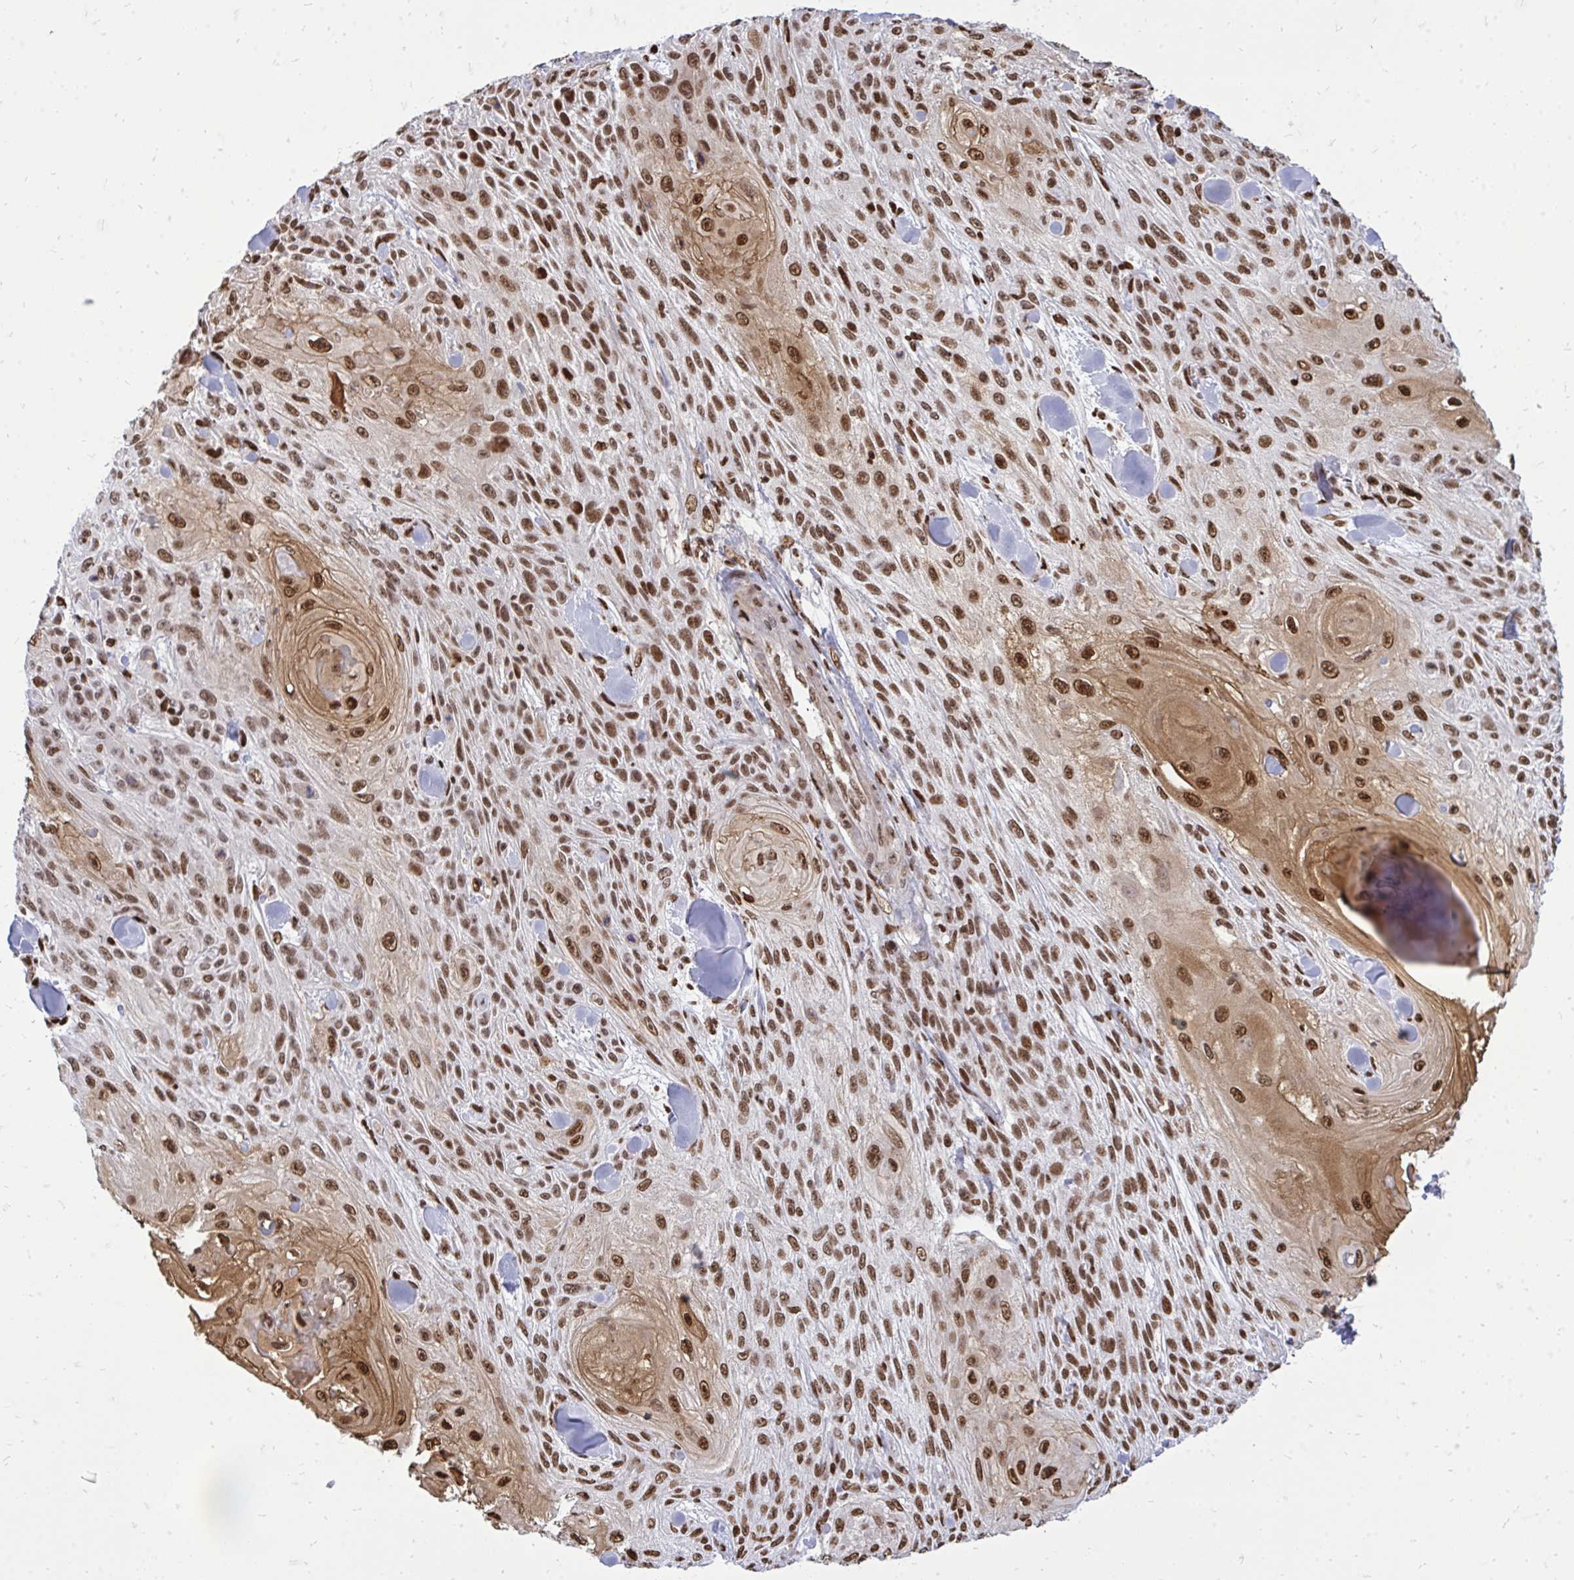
{"staining": {"intensity": "strong", "quantity": ">75%", "location": "cytoplasmic/membranous,nuclear"}, "tissue": "skin cancer", "cell_type": "Tumor cells", "image_type": "cancer", "snomed": [{"axis": "morphology", "description": "Squamous cell carcinoma, NOS"}, {"axis": "topography", "description": "Skin"}], "caption": "A histopathology image of skin cancer (squamous cell carcinoma) stained for a protein demonstrates strong cytoplasmic/membranous and nuclear brown staining in tumor cells.", "gene": "TBL1Y", "patient": {"sex": "male", "age": 88}}